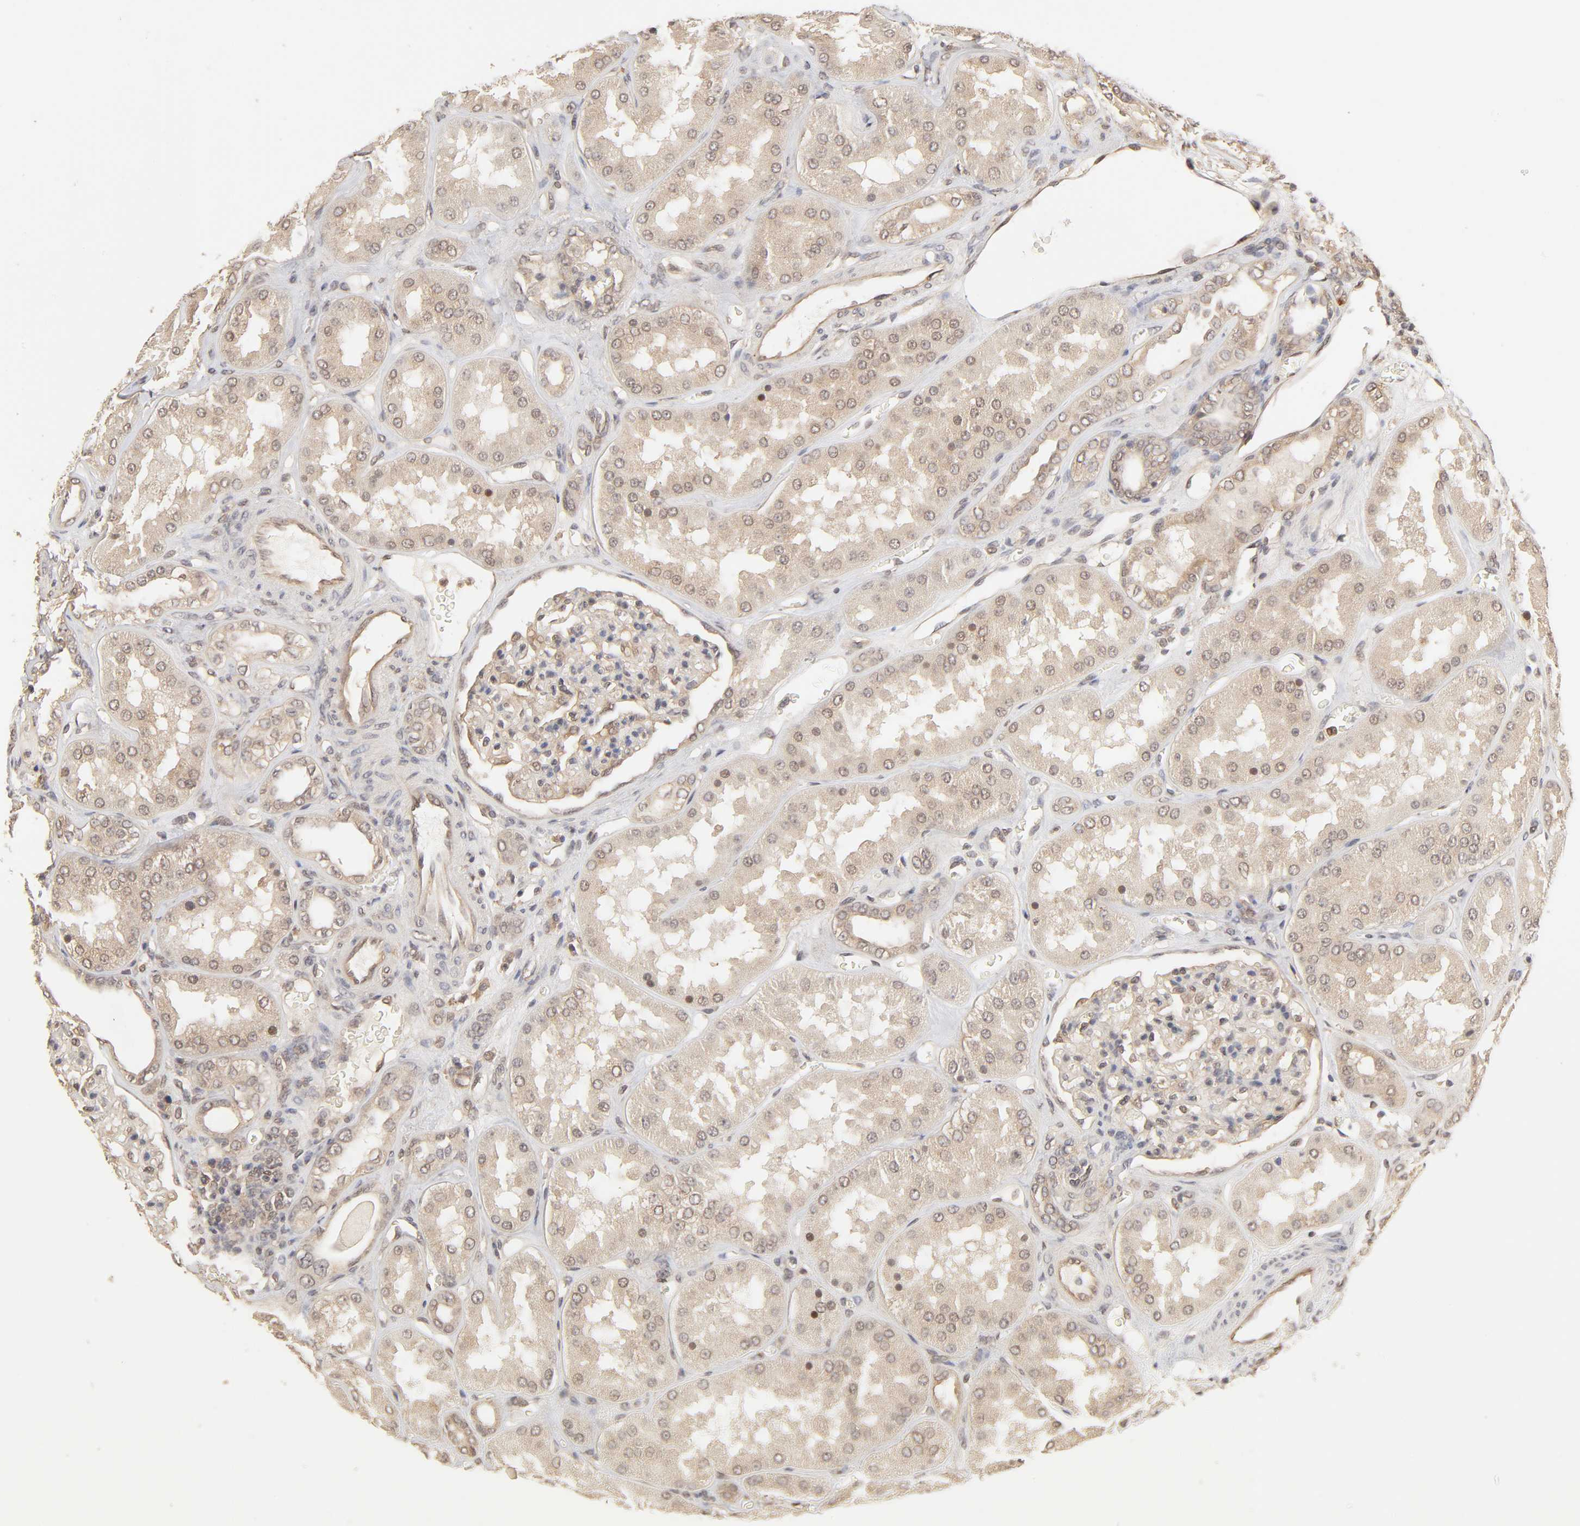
{"staining": {"intensity": "weak", "quantity": "25%-75%", "location": "cytoplasmic/membranous"}, "tissue": "kidney", "cell_type": "Cells in glomeruli", "image_type": "normal", "snomed": [{"axis": "morphology", "description": "Normal tissue, NOS"}, {"axis": "topography", "description": "Kidney"}], "caption": "Immunohistochemical staining of benign kidney displays low levels of weak cytoplasmic/membranous expression in approximately 25%-75% of cells in glomeruli. The protein of interest is shown in brown color, while the nuclei are stained blue.", "gene": "MAPK1", "patient": {"sex": "female", "age": 56}}